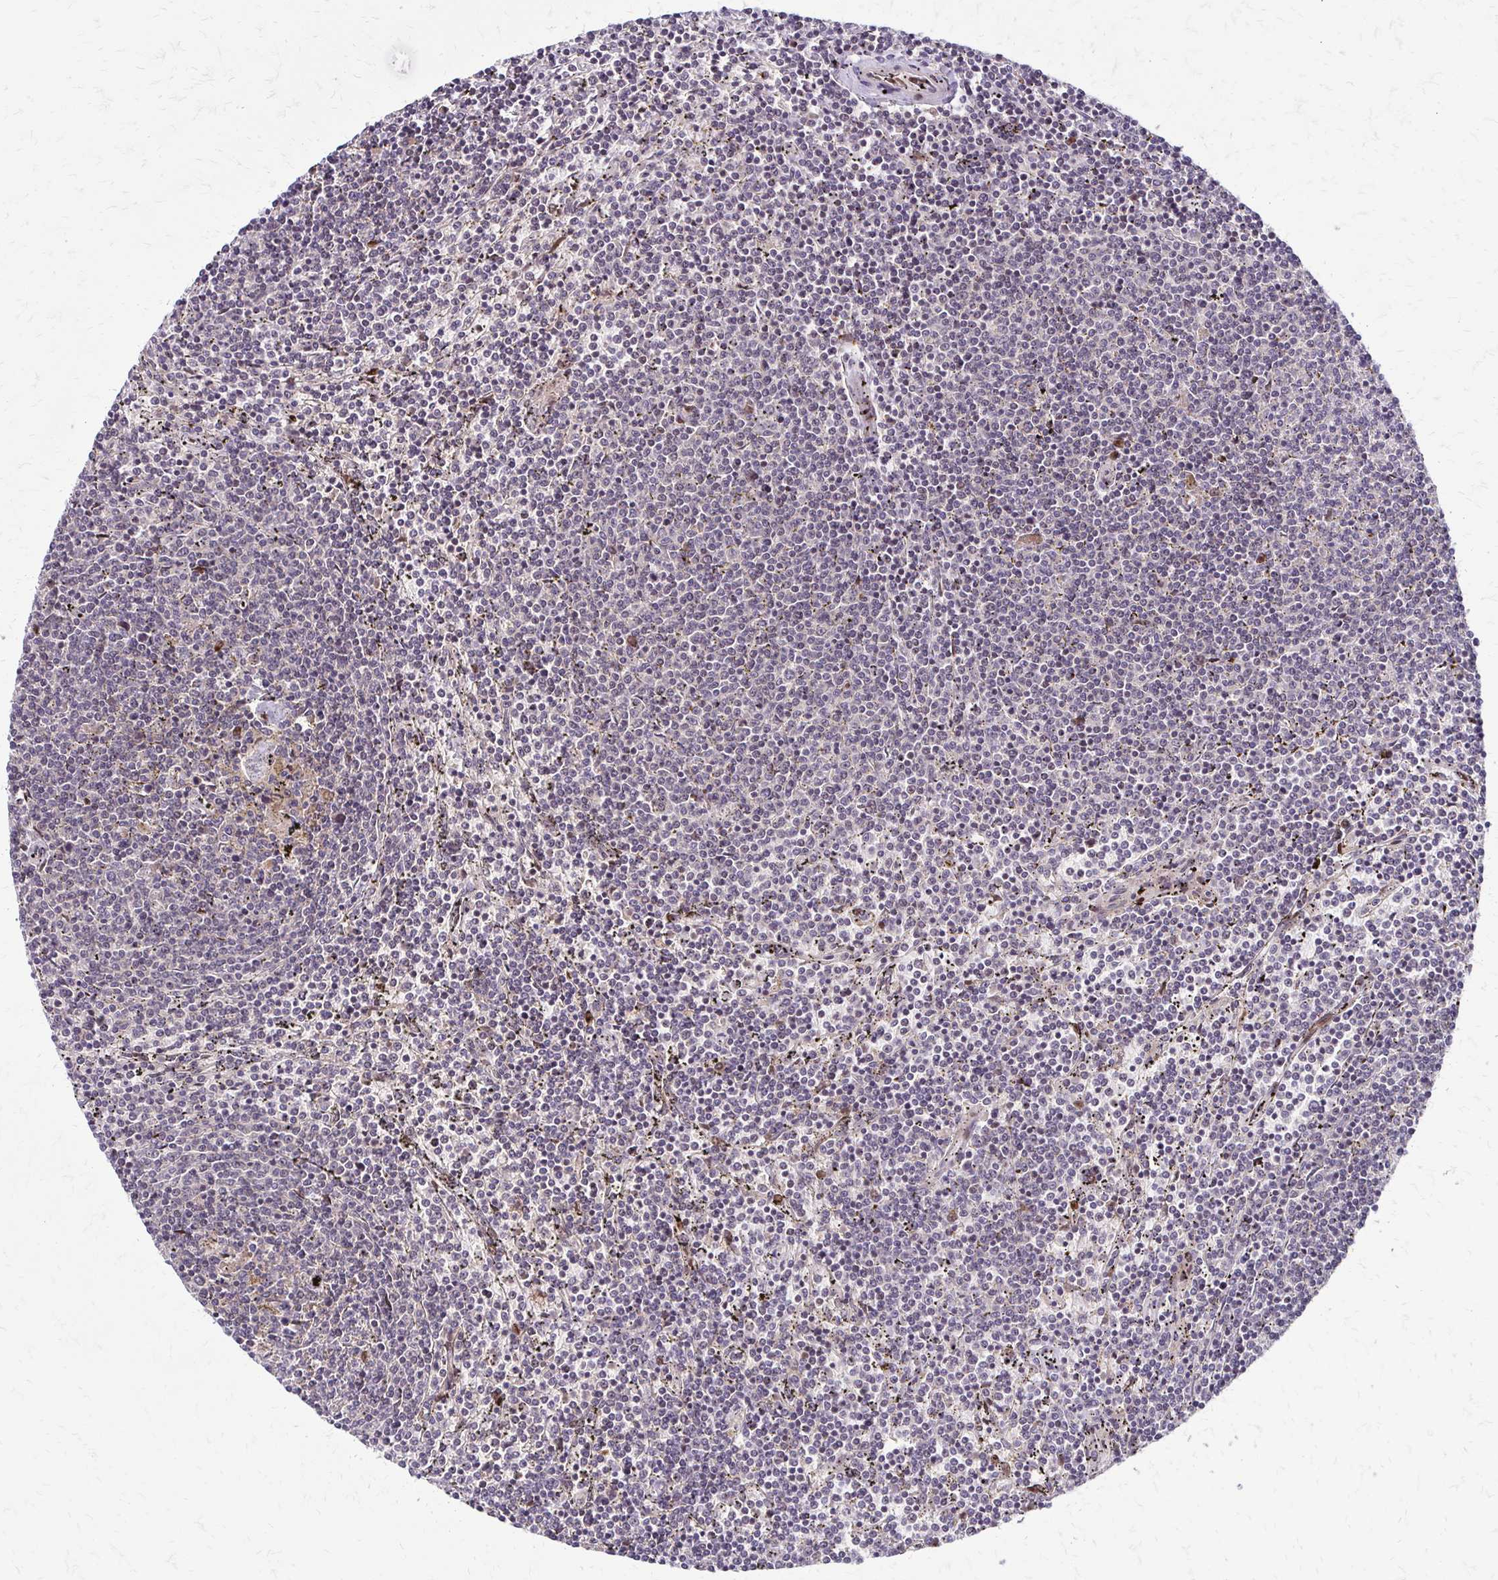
{"staining": {"intensity": "negative", "quantity": "none", "location": "none"}, "tissue": "lymphoma", "cell_type": "Tumor cells", "image_type": "cancer", "snomed": [{"axis": "morphology", "description": "Malignant lymphoma, non-Hodgkin's type, Low grade"}, {"axis": "topography", "description": "Spleen"}], "caption": "Image shows no protein expression in tumor cells of malignant lymphoma, non-Hodgkin's type (low-grade) tissue.", "gene": "TRIR", "patient": {"sex": "female", "age": 50}}